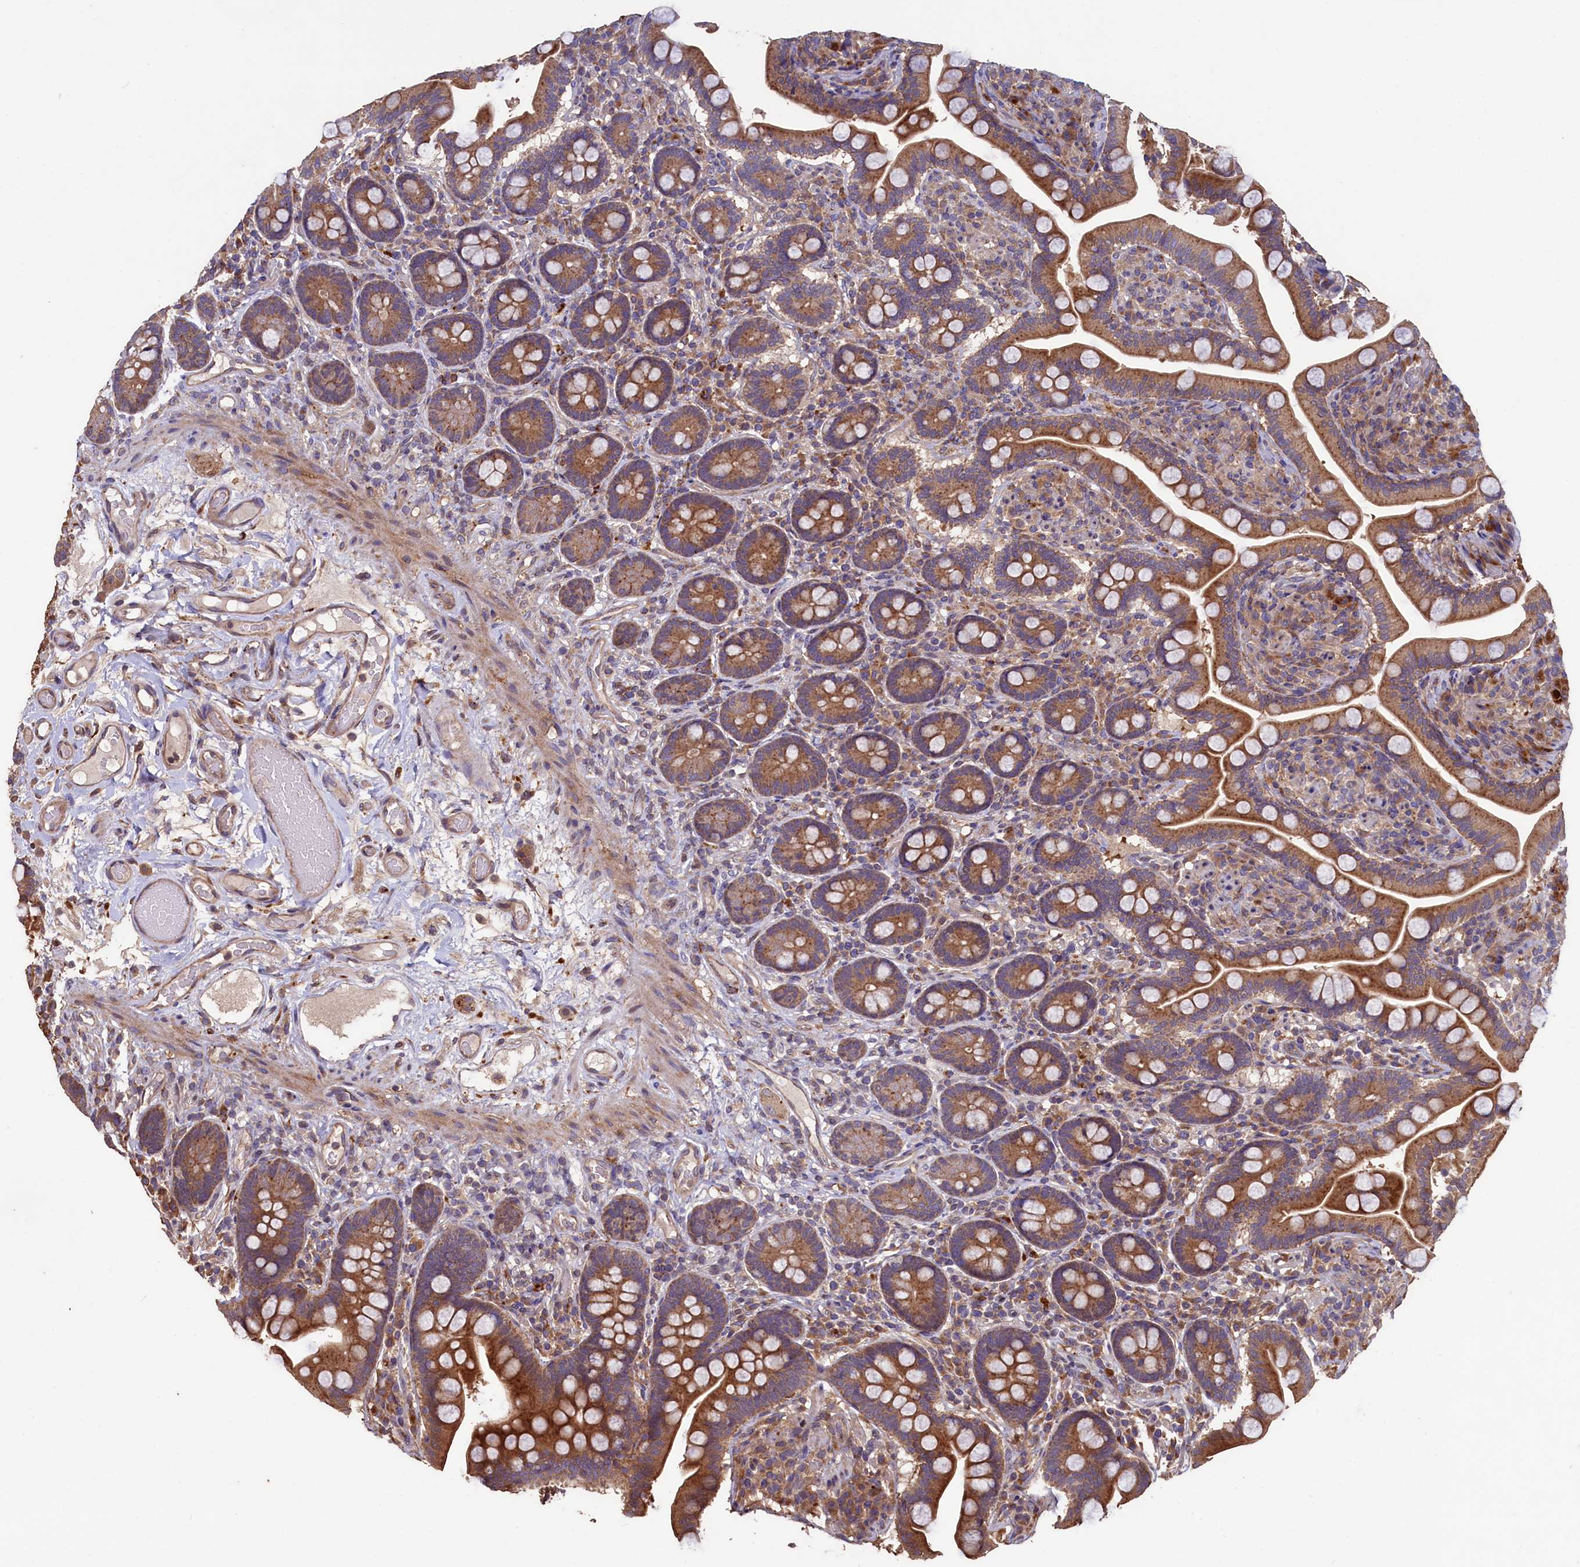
{"staining": {"intensity": "moderate", "quantity": ">75%", "location": "cytoplasmic/membranous"}, "tissue": "small intestine", "cell_type": "Glandular cells", "image_type": "normal", "snomed": [{"axis": "morphology", "description": "Normal tissue, NOS"}, {"axis": "topography", "description": "Small intestine"}], "caption": "Immunohistochemical staining of normal small intestine demonstrates medium levels of moderate cytoplasmic/membranous expression in approximately >75% of glandular cells. (DAB = brown stain, brightfield microscopy at high magnification).", "gene": "TMEM98", "patient": {"sex": "female", "age": 64}}